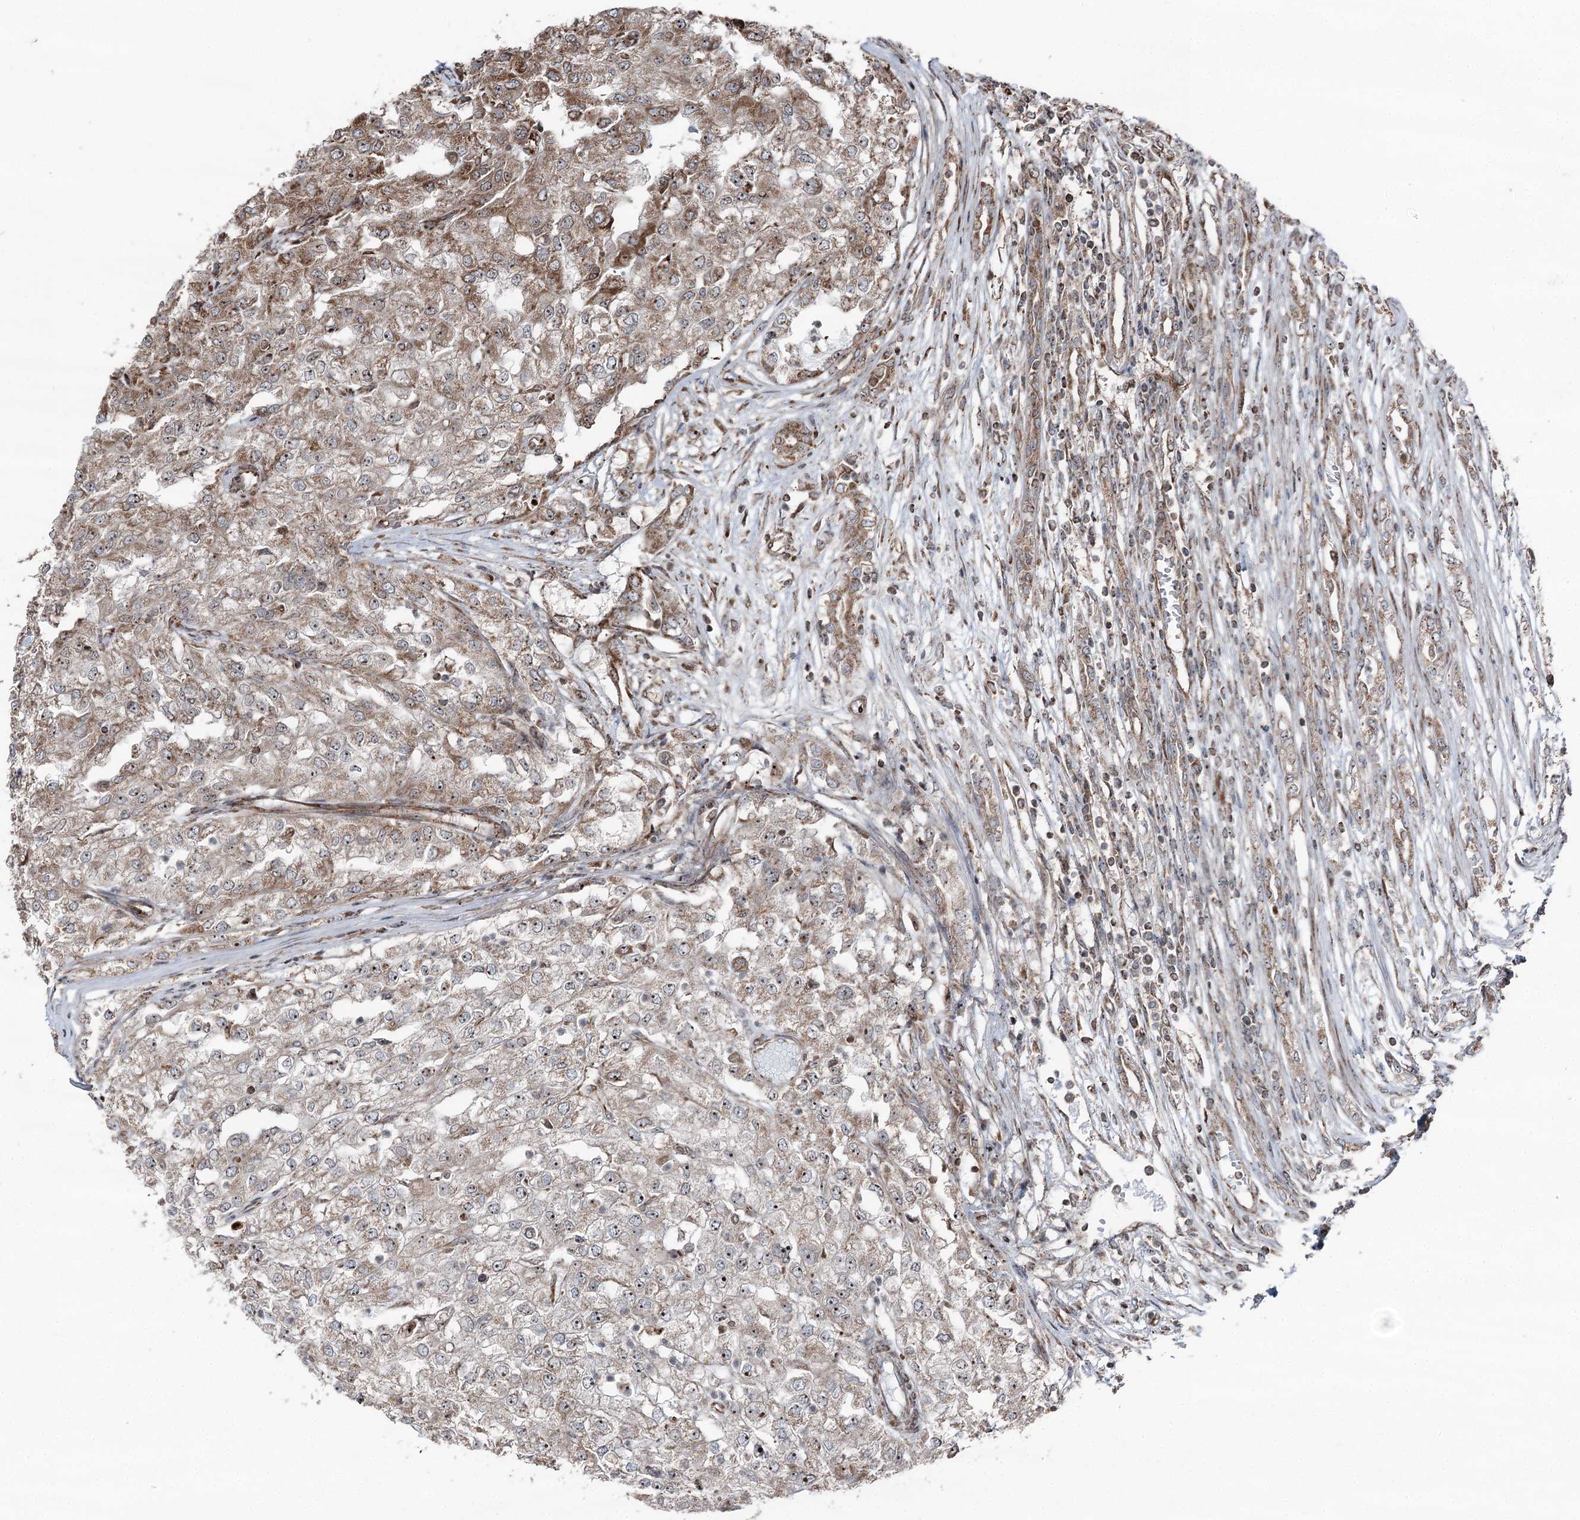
{"staining": {"intensity": "moderate", "quantity": ">75%", "location": "cytoplasmic/membranous,nuclear"}, "tissue": "renal cancer", "cell_type": "Tumor cells", "image_type": "cancer", "snomed": [{"axis": "morphology", "description": "Adenocarcinoma, NOS"}, {"axis": "topography", "description": "Kidney"}], "caption": "Immunohistochemical staining of renal cancer exhibits moderate cytoplasmic/membranous and nuclear protein expression in about >75% of tumor cells.", "gene": "STEEP1", "patient": {"sex": "female", "age": 54}}